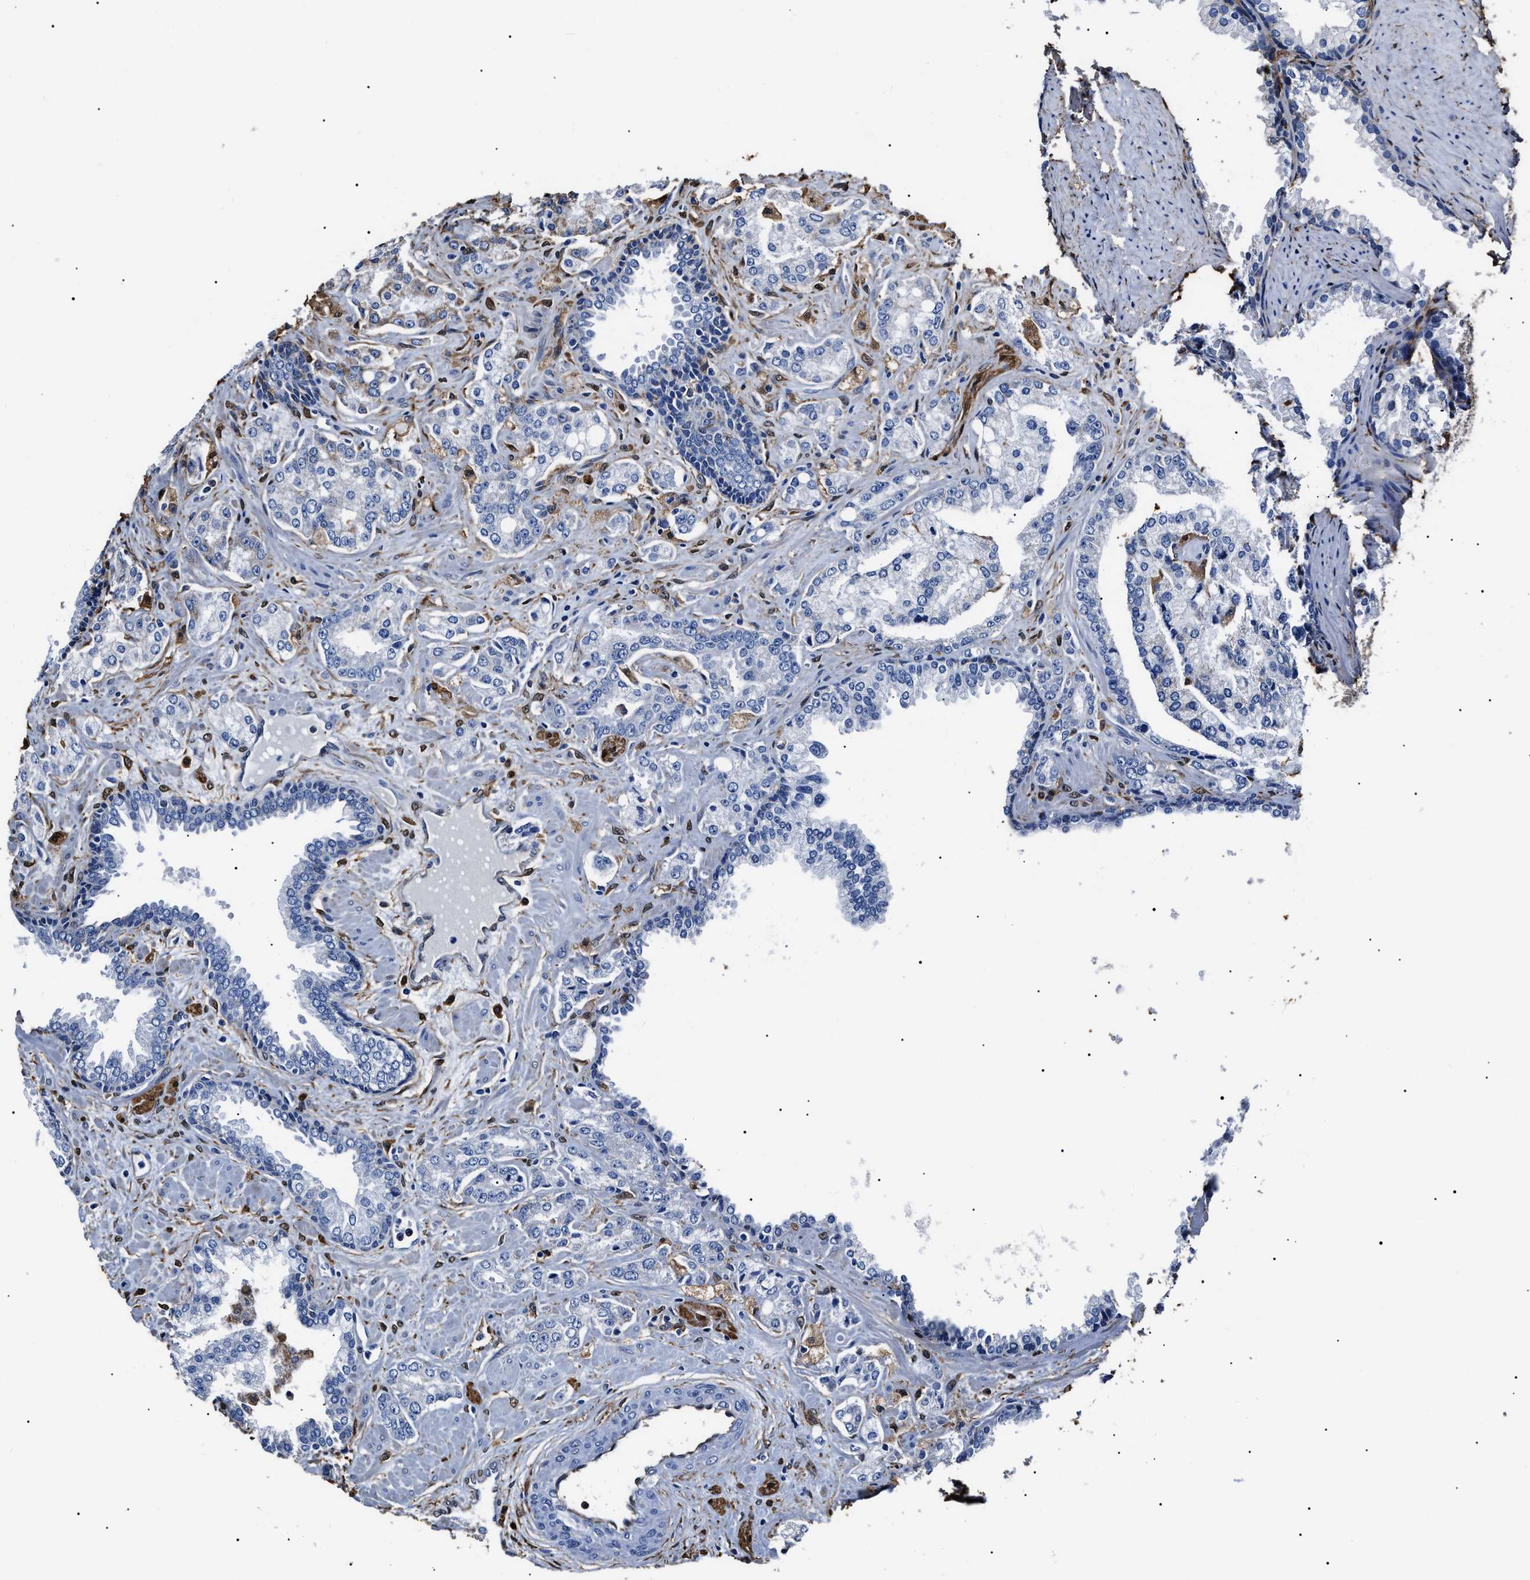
{"staining": {"intensity": "negative", "quantity": "none", "location": "none"}, "tissue": "prostate cancer", "cell_type": "Tumor cells", "image_type": "cancer", "snomed": [{"axis": "morphology", "description": "Adenocarcinoma, High grade"}, {"axis": "topography", "description": "Prostate"}], "caption": "Immunohistochemical staining of prostate cancer (high-grade adenocarcinoma) shows no significant expression in tumor cells.", "gene": "ALDH1A1", "patient": {"sex": "male", "age": 67}}